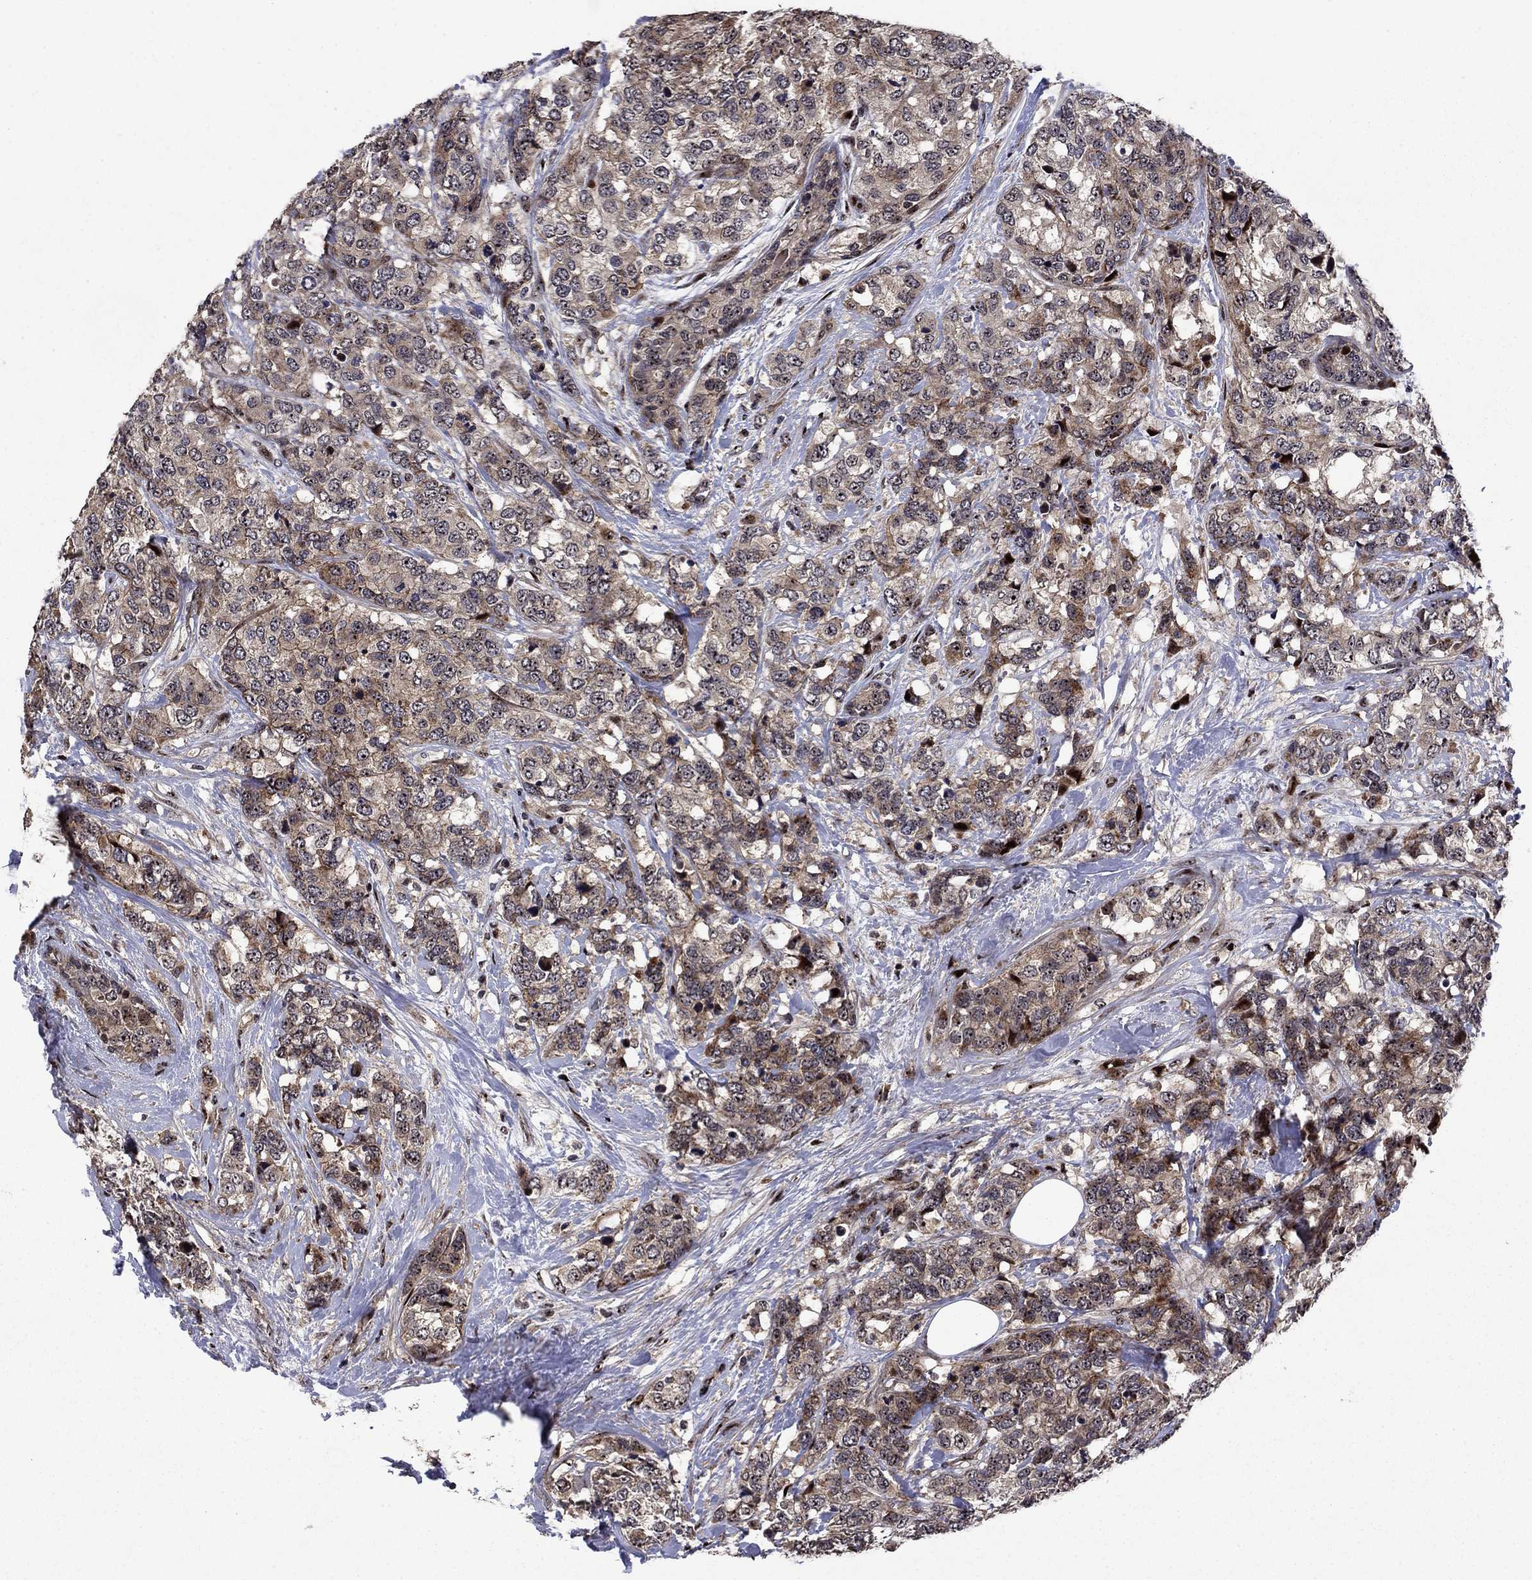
{"staining": {"intensity": "moderate", "quantity": "<25%", "location": "cytoplasmic/membranous"}, "tissue": "breast cancer", "cell_type": "Tumor cells", "image_type": "cancer", "snomed": [{"axis": "morphology", "description": "Lobular carcinoma"}, {"axis": "topography", "description": "Breast"}], "caption": "Lobular carcinoma (breast) was stained to show a protein in brown. There is low levels of moderate cytoplasmic/membranous positivity in about <25% of tumor cells. (Brightfield microscopy of DAB IHC at high magnification).", "gene": "AGTPBP1", "patient": {"sex": "female", "age": 59}}